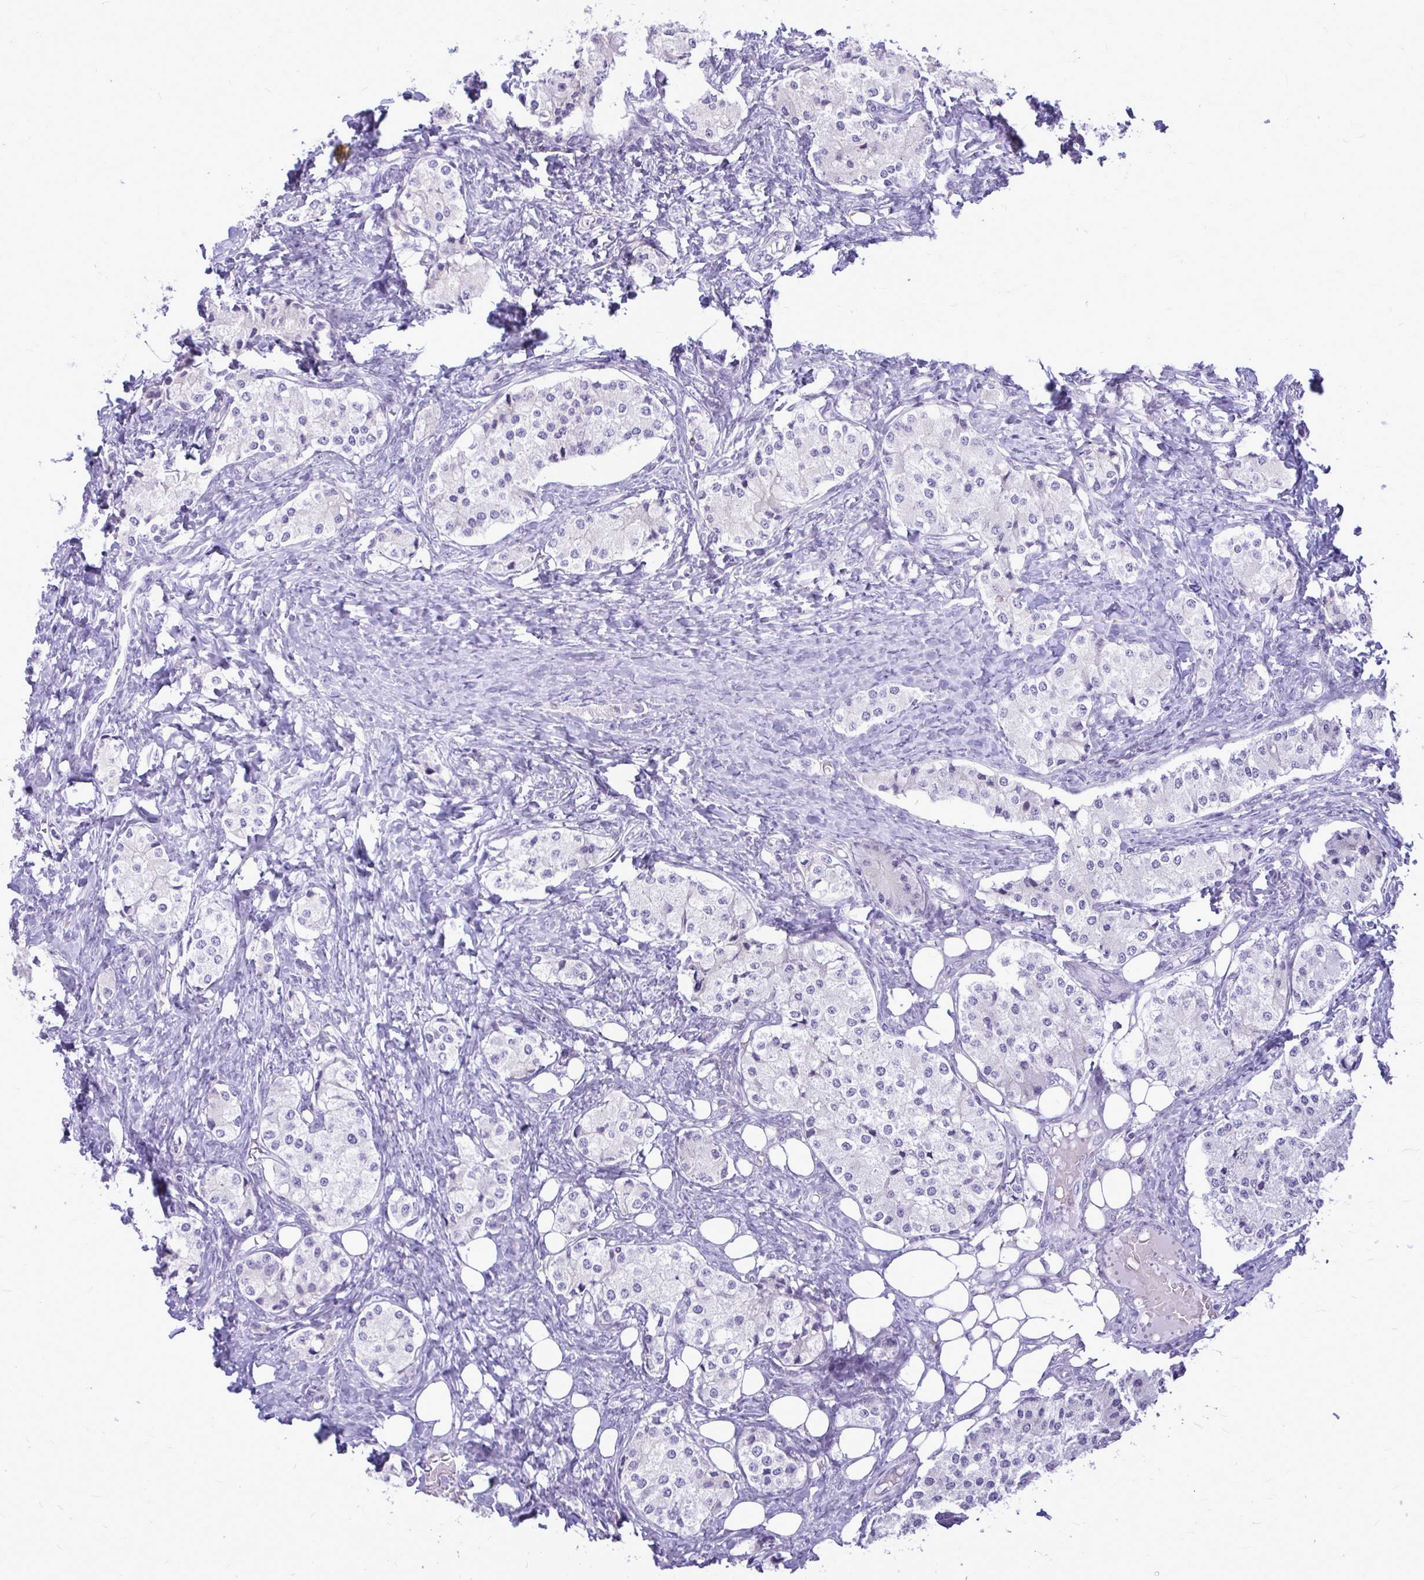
{"staining": {"intensity": "negative", "quantity": "none", "location": "none"}, "tissue": "carcinoid", "cell_type": "Tumor cells", "image_type": "cancer", "snomed": [{"axis": "morphology", "description": "Carcinoid, malignant, NOS"}, {"axis": "topography", "description": "Colon"}], "caption": "Tumor cells are negative for protein expression in human carcinoid.", "gene": "ZSCAN25", "patient": {"sex": "female", "age": 52}}